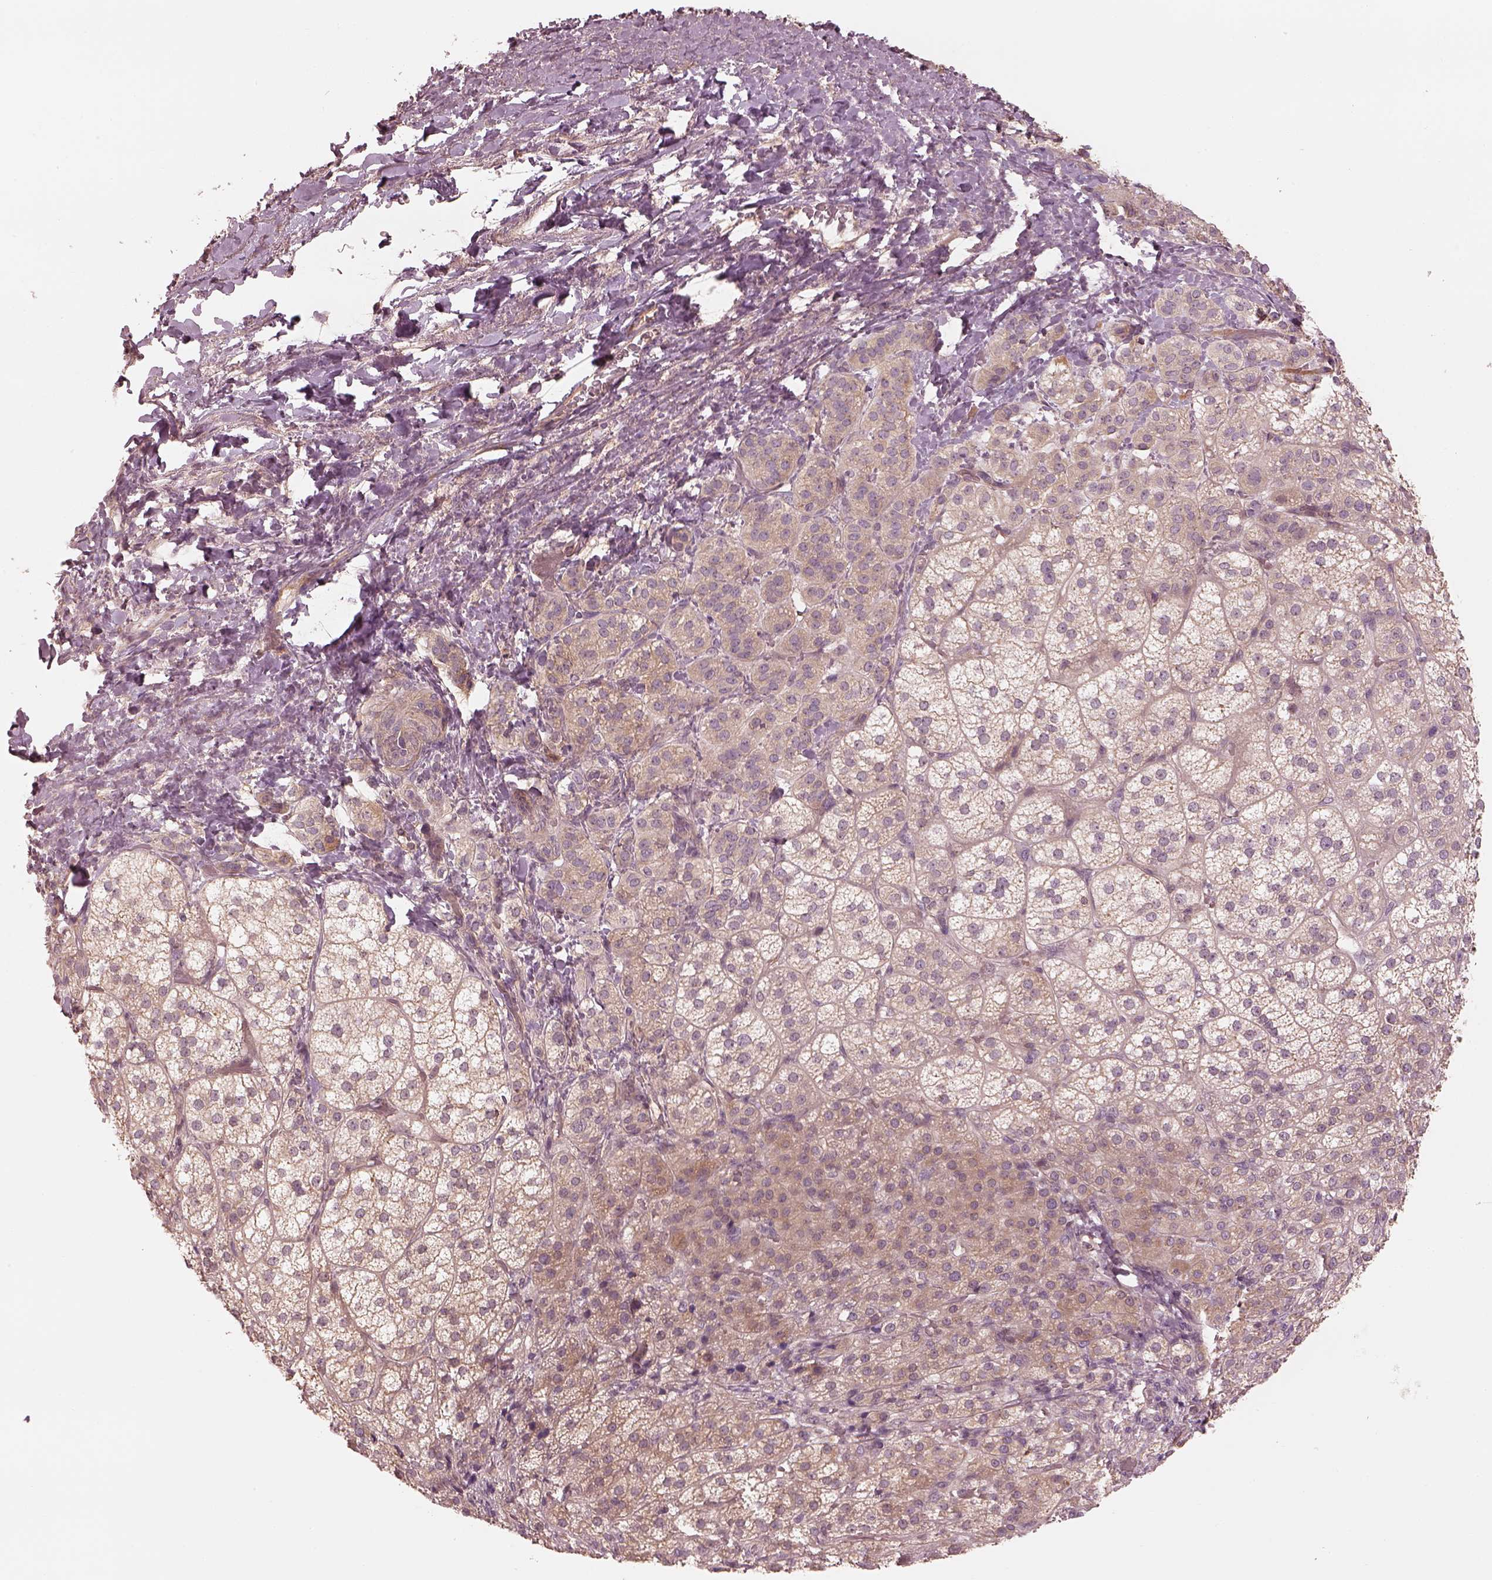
{"staining": {"intensity": "weak", "quantity": ">75%", "location": "cytoplasmic/membranous"}, "tissue": "adrenal gland", "cell_type": "Glandular cells", "image_type": "normal", "snomed": [{"axis": "morphology", "description": "Normal tissue, NOS"}, {"axis": "topography", "description": "Adrenal gland"}], "caption": "Immunohistochemical staining of unremarkable adrenal gland displays weak cytoplasmic/membranous protein expression in approximately >75% of glandular cells. The staining was performed using DAB (3,3'-diaminobenzidine), with brown indicating positive protein expression. Nuclei are stained blue with hematoxylin.", "gene": "FAM107B", "patient": {"sex": "female", "age": 60}}